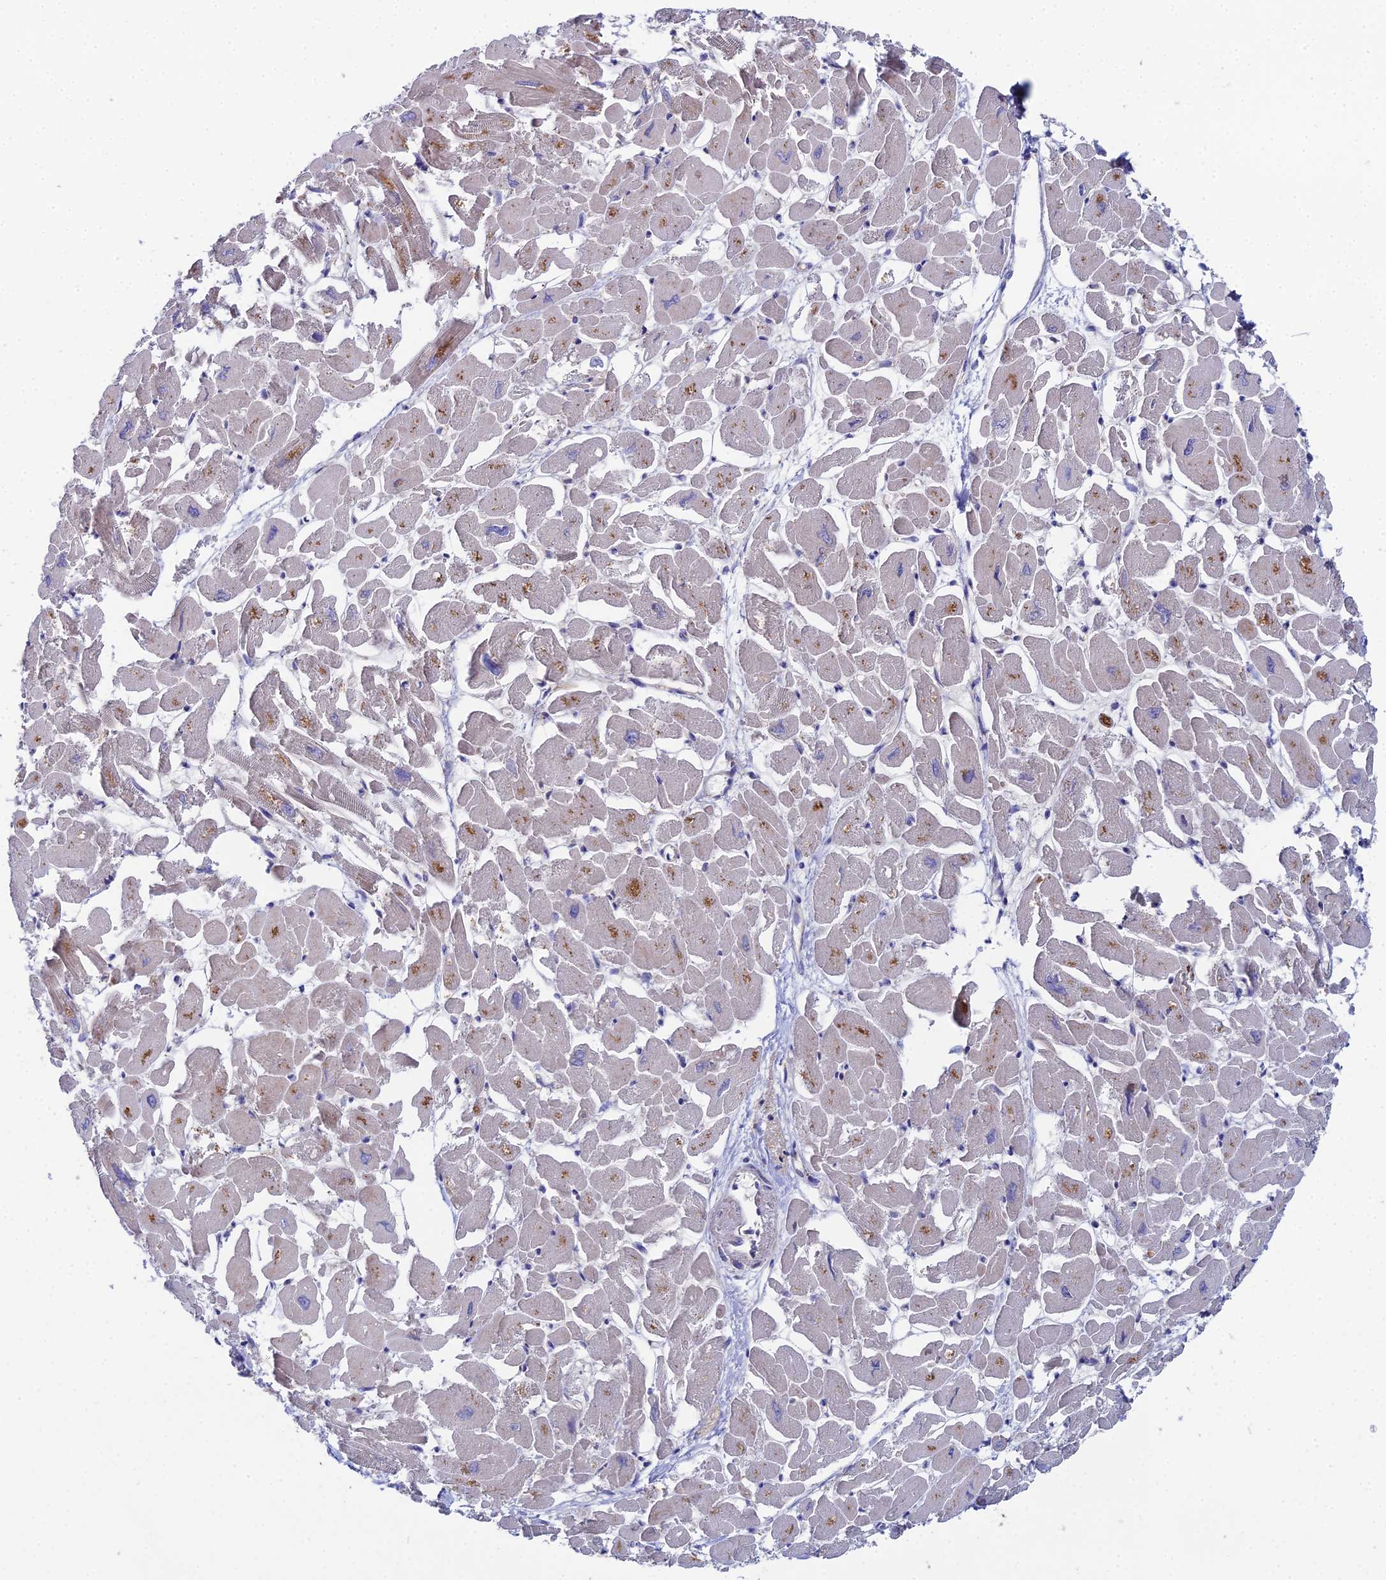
{"staining": {"intensity": "negative", "quantity": "none", "location": "none"}, "tissue": "heart muscle", "cell_type": "Cardiomyocytes", "image_type": "normal", "snomed": [{"axis": "morphology", "description": "Normal tissue, NOS"}, {"axis": "topography", "description": "Heart"}], "caption": "Immunohistochemical staining of benign heart muscle demonstrates no significant positivity in cardiomyocytes.", "gene": "CLCN3", "patient": {"sex": "male", "age": 54}}